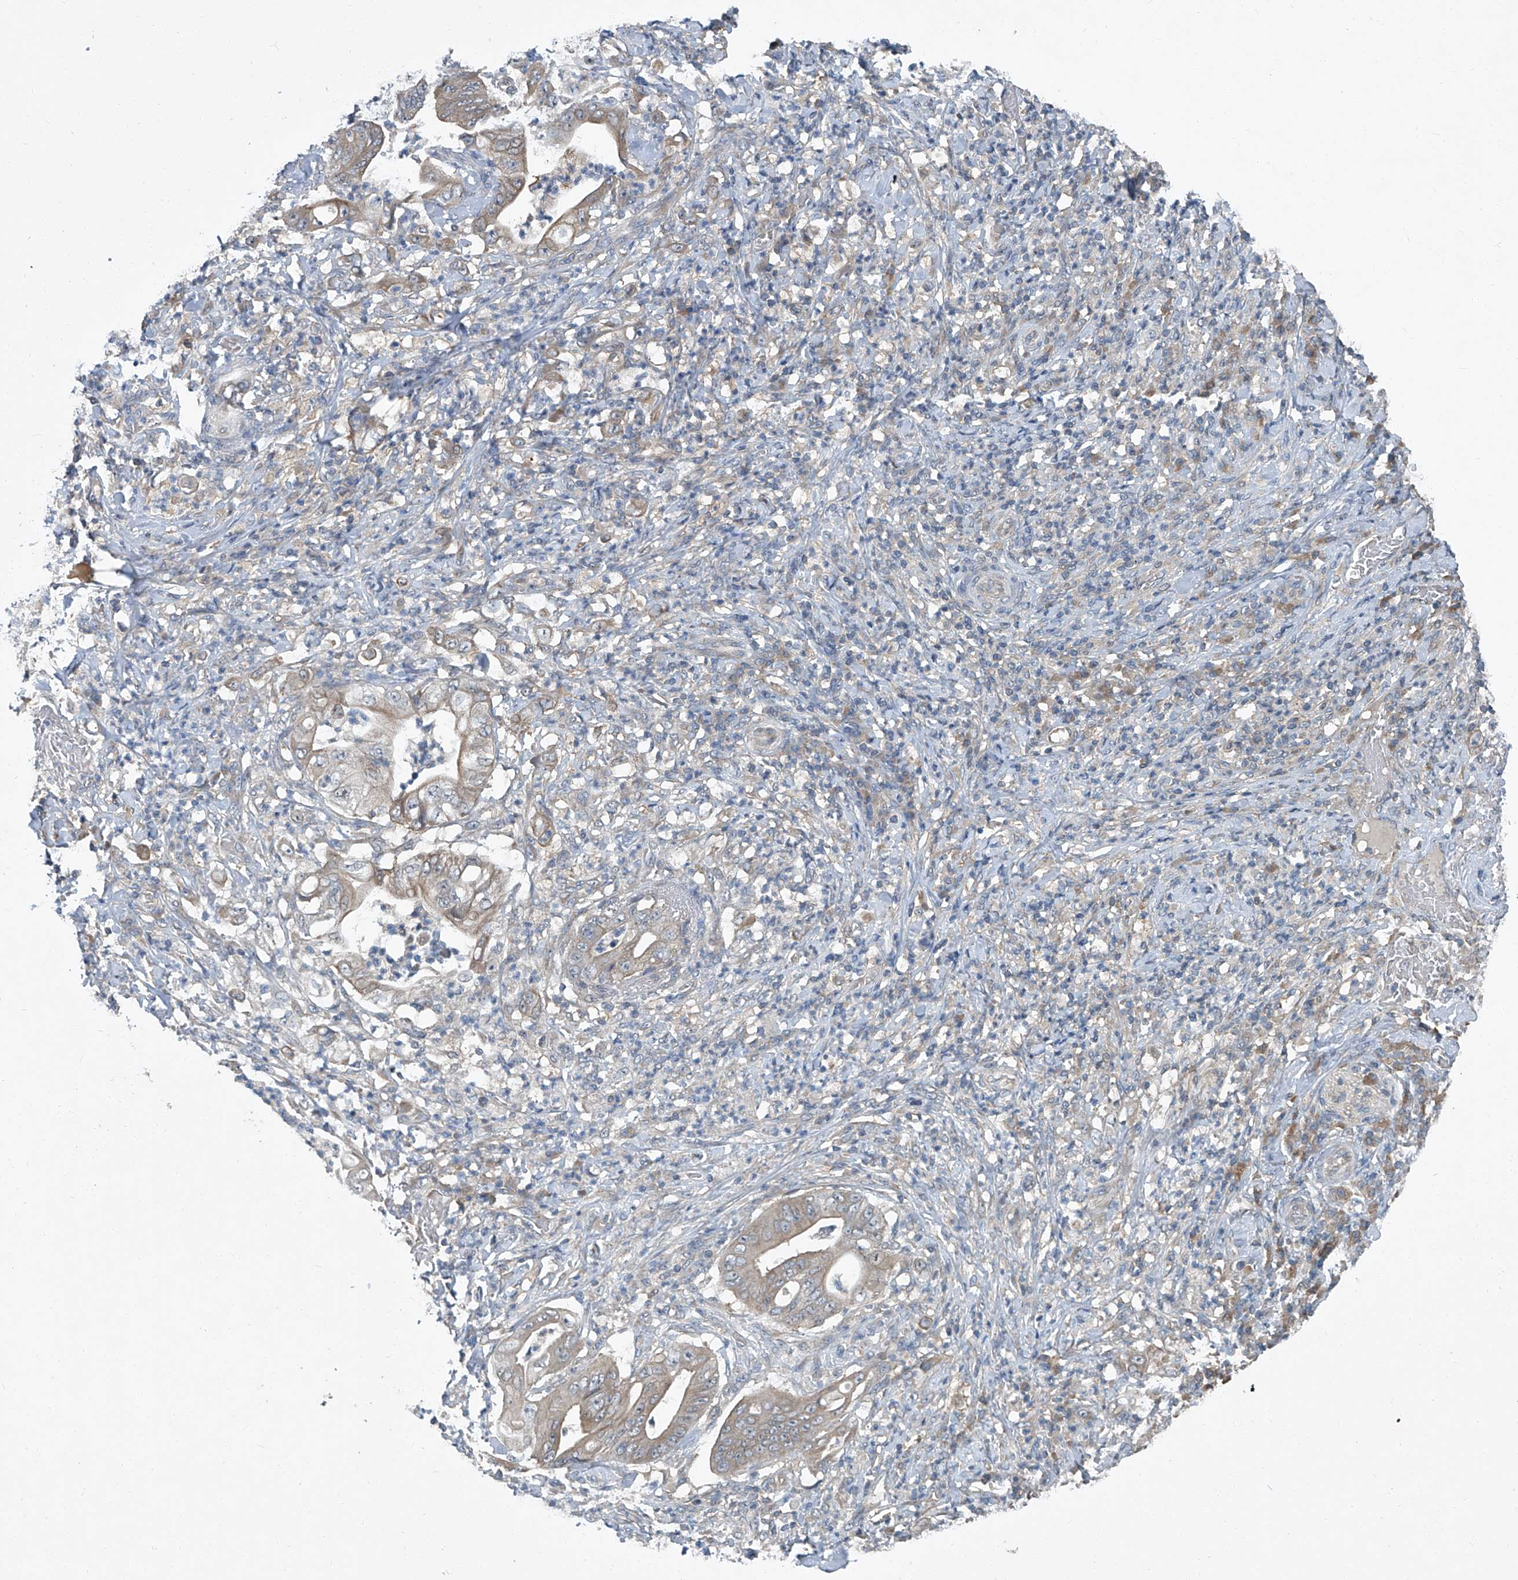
{"staining": {"intensity": "weak", "quantity": "25%-75%", "location": "cytoplasmic/membranous"}, "tissue": "stomach cancer", "cell_type": "Tumor cells", "image_type": "cancer", "snomed": [{"axis": "morphology", "description": "Adenocarcinoma, NOS"}, {"axis": "topography", "description": "Stomach"}], "caption": "Adenocarcinoma (stomach) stained with DAB (3,3'-diaminobenzidine) IHC reveals low levels of weak cytoplasmic/membranous expression in about 25%-75% of tumor cells.", "gene": "ANKRD34A", "patient": {"sex": "female", "age": 73}}